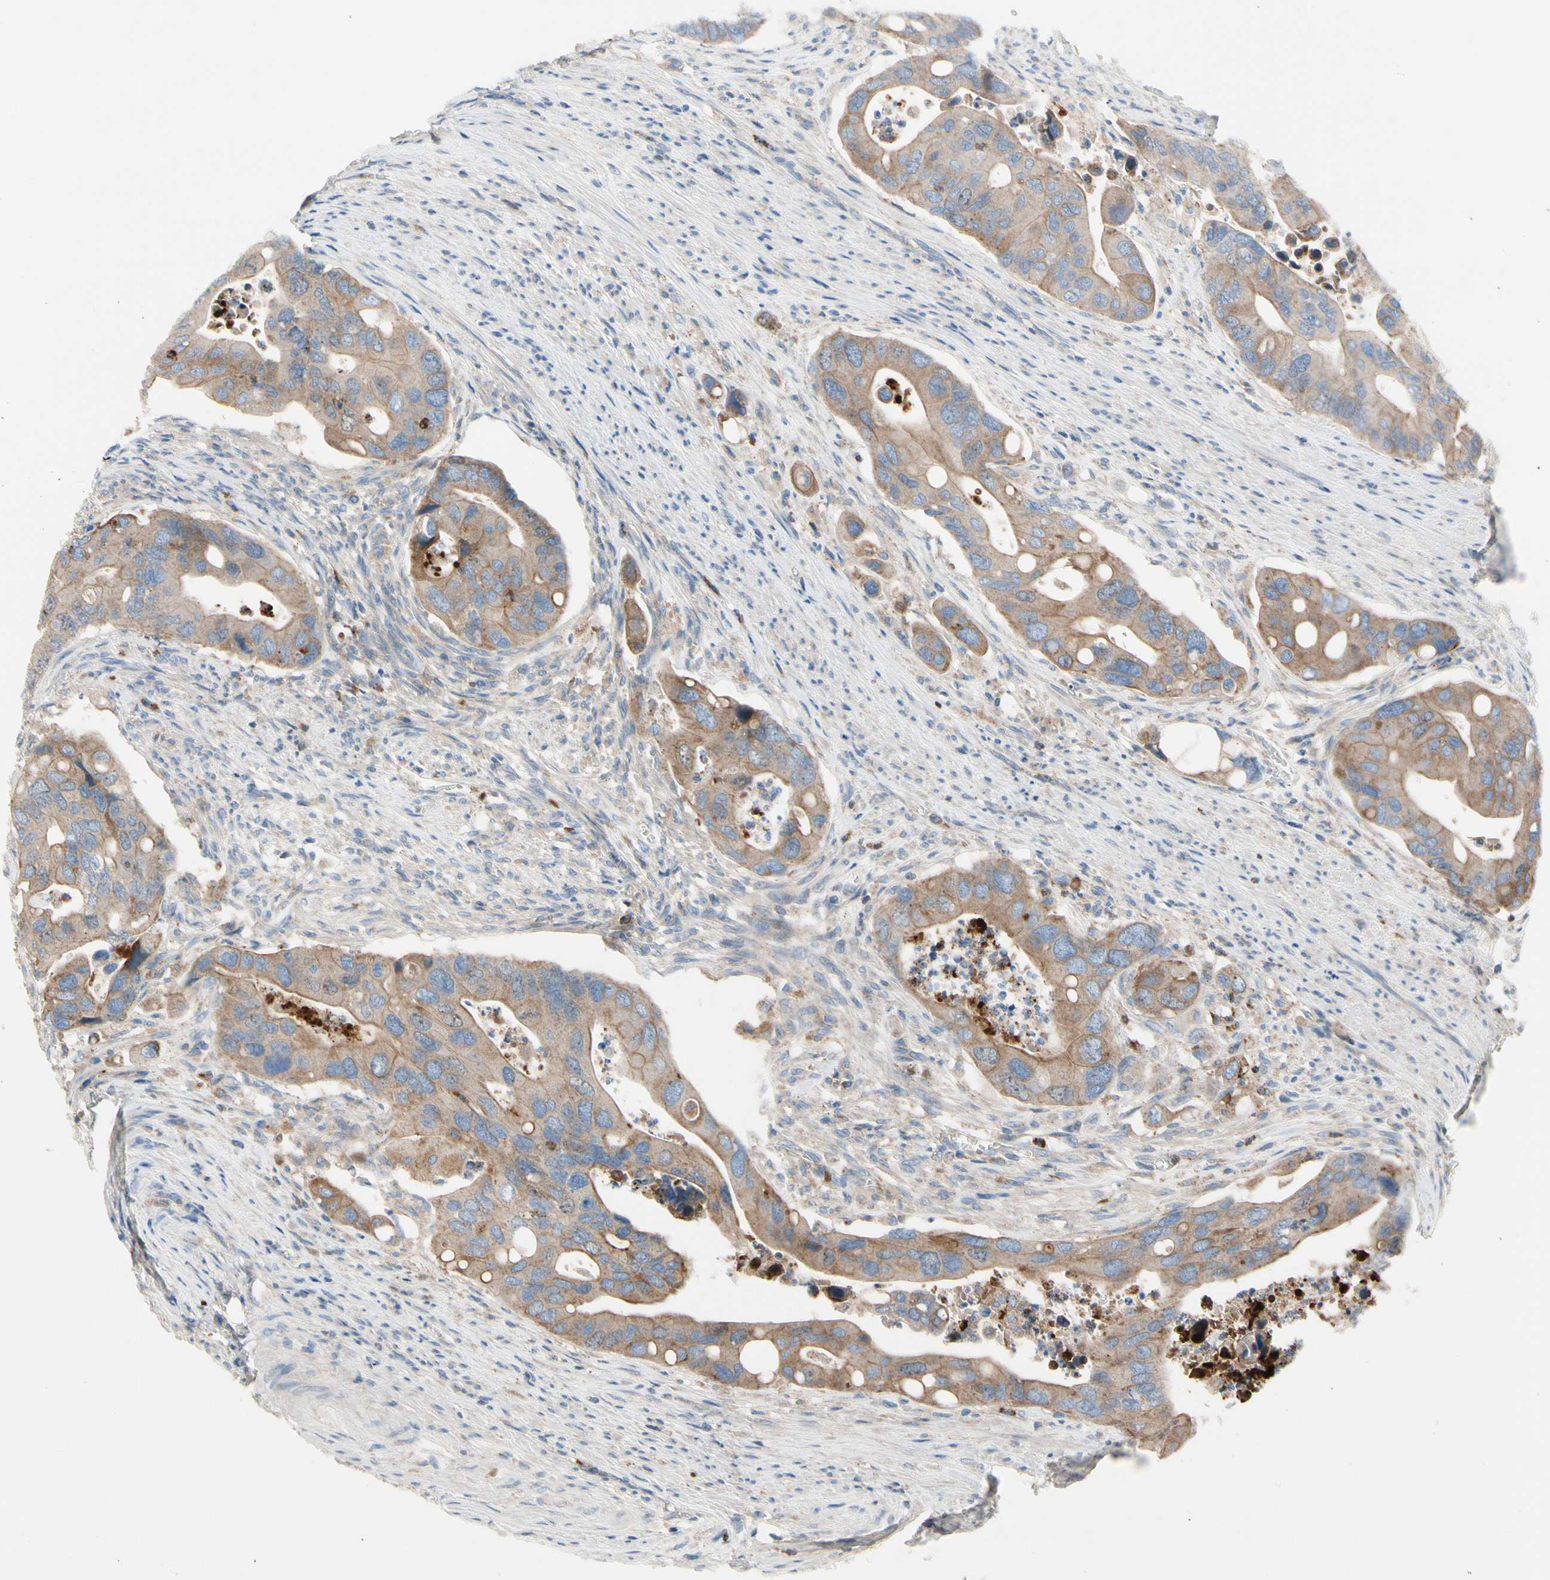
{"staining": {"intensity": "moderate", "quantity": ">75%", "location": "cytoplasmic/membranous"}, "tissue": "colorectal cancer", "cell_type": "Tumor cells", "image_type": "cancer", "snomed": [{"axis": "morphology", "description": "Adenocarcinoma, NOS"}, {"axis": "topography", "description": "Rectum"}], "caption": "Human colorectal cancer (adenocarcinoma) stained for a protein (brown) shows moderate cytoplasmic/membranous positive positivity in about >75% of tumor cells.", "gene": "HJURP", "patient": {"sex": "female", "age": 57}}